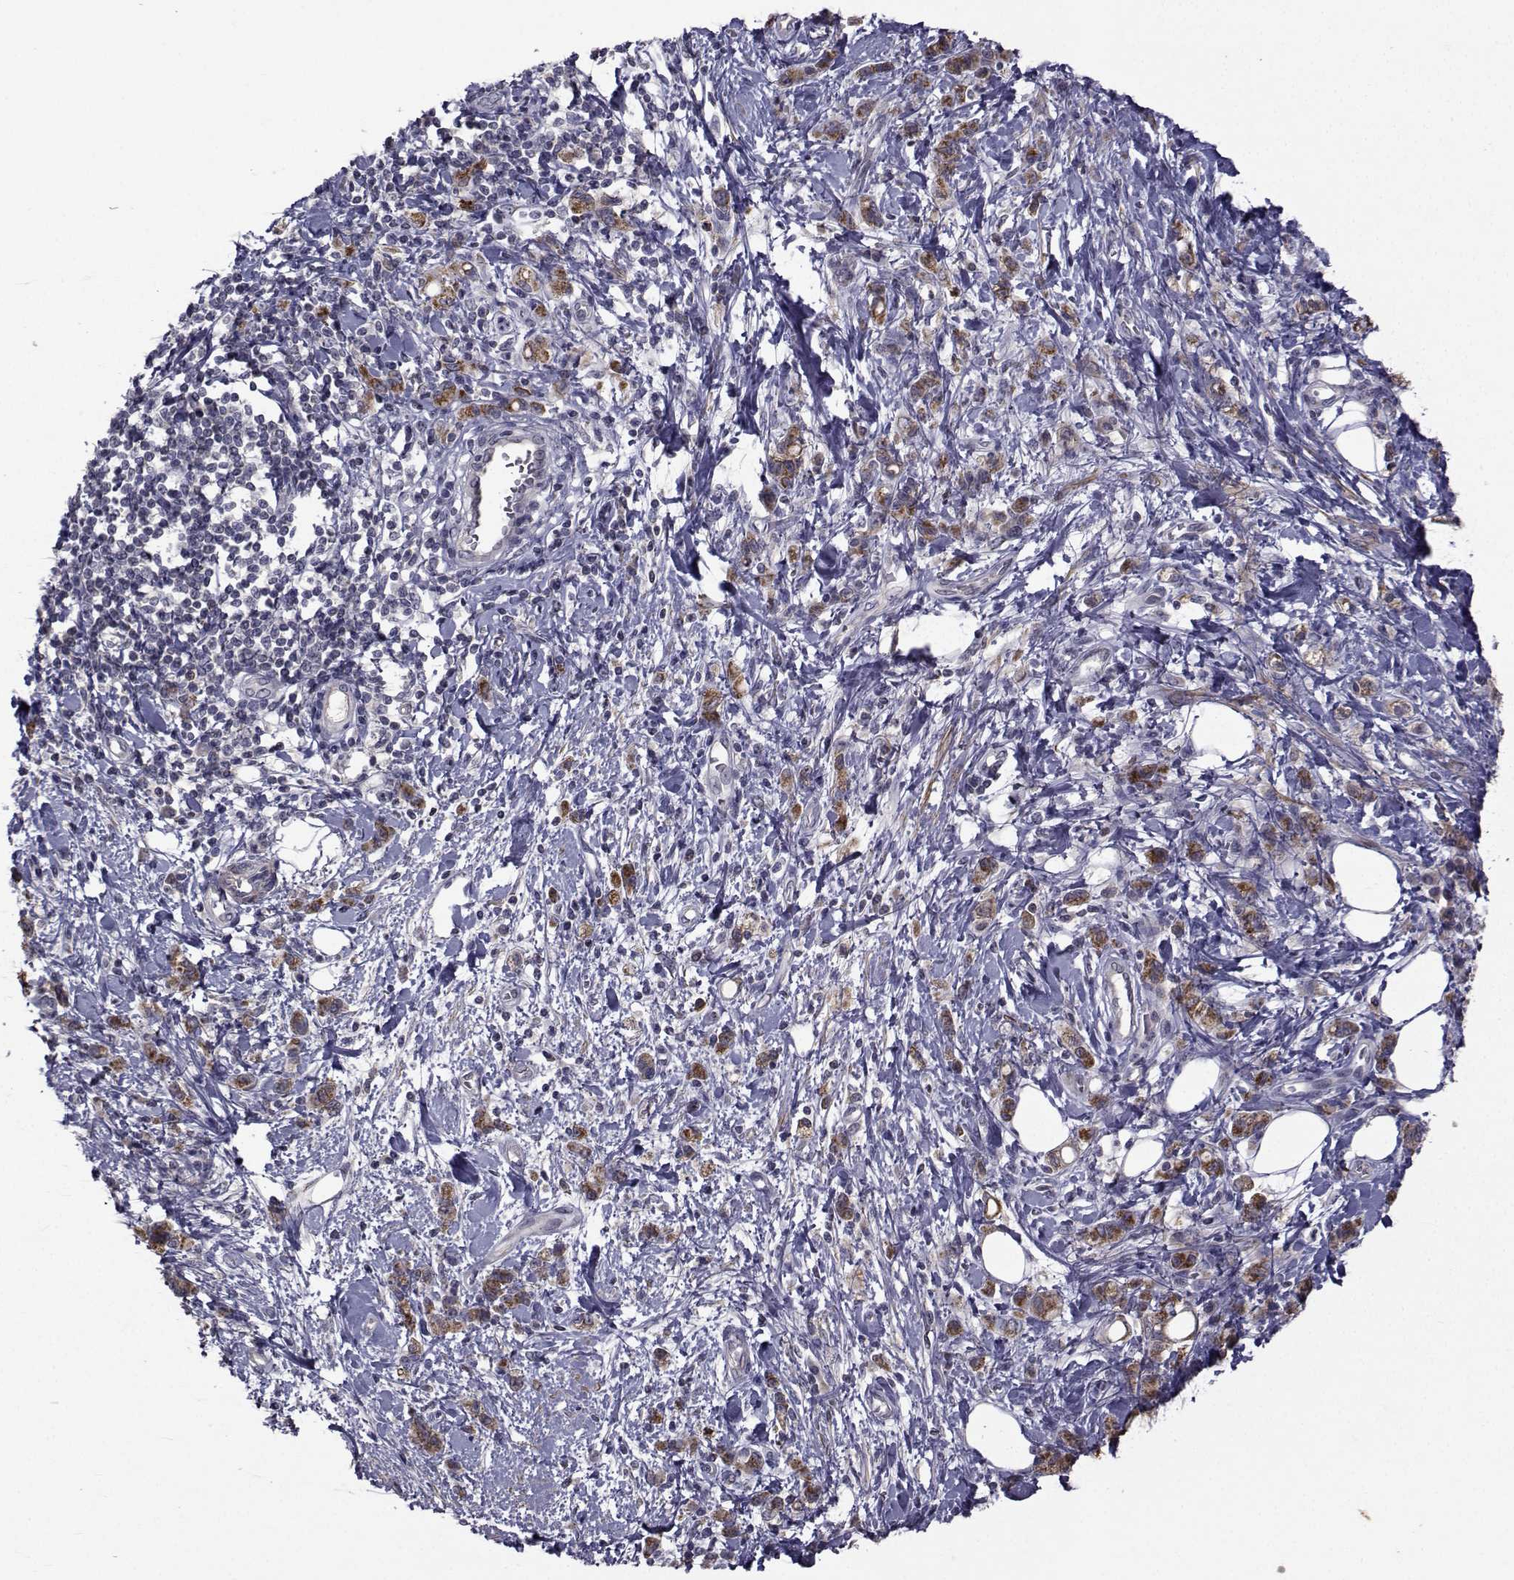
{"staining": {"intensity": "moderate", "quantity": ">75%", "location": "cytoplasmic/membranous"}, "tissue": "stomach cancer", "cell_type": "Tumor cells", "image_type": "cancer", "snomed": [{"axis": "morphology", "description": "Adenocarcinoma, NOS"}, {"axis": "topography", "description": "Stomach"}], "caption": "Moderate cytoplasmic/membranous staining is seen in approximately >75% of tumor cells in stomach cancer (adenocarcinoma). Ihc stains the protein of interest in brown and the nuclei are stained blue.", "gene": "FDXR", "patient": {"sex": "male", "age": 77}}